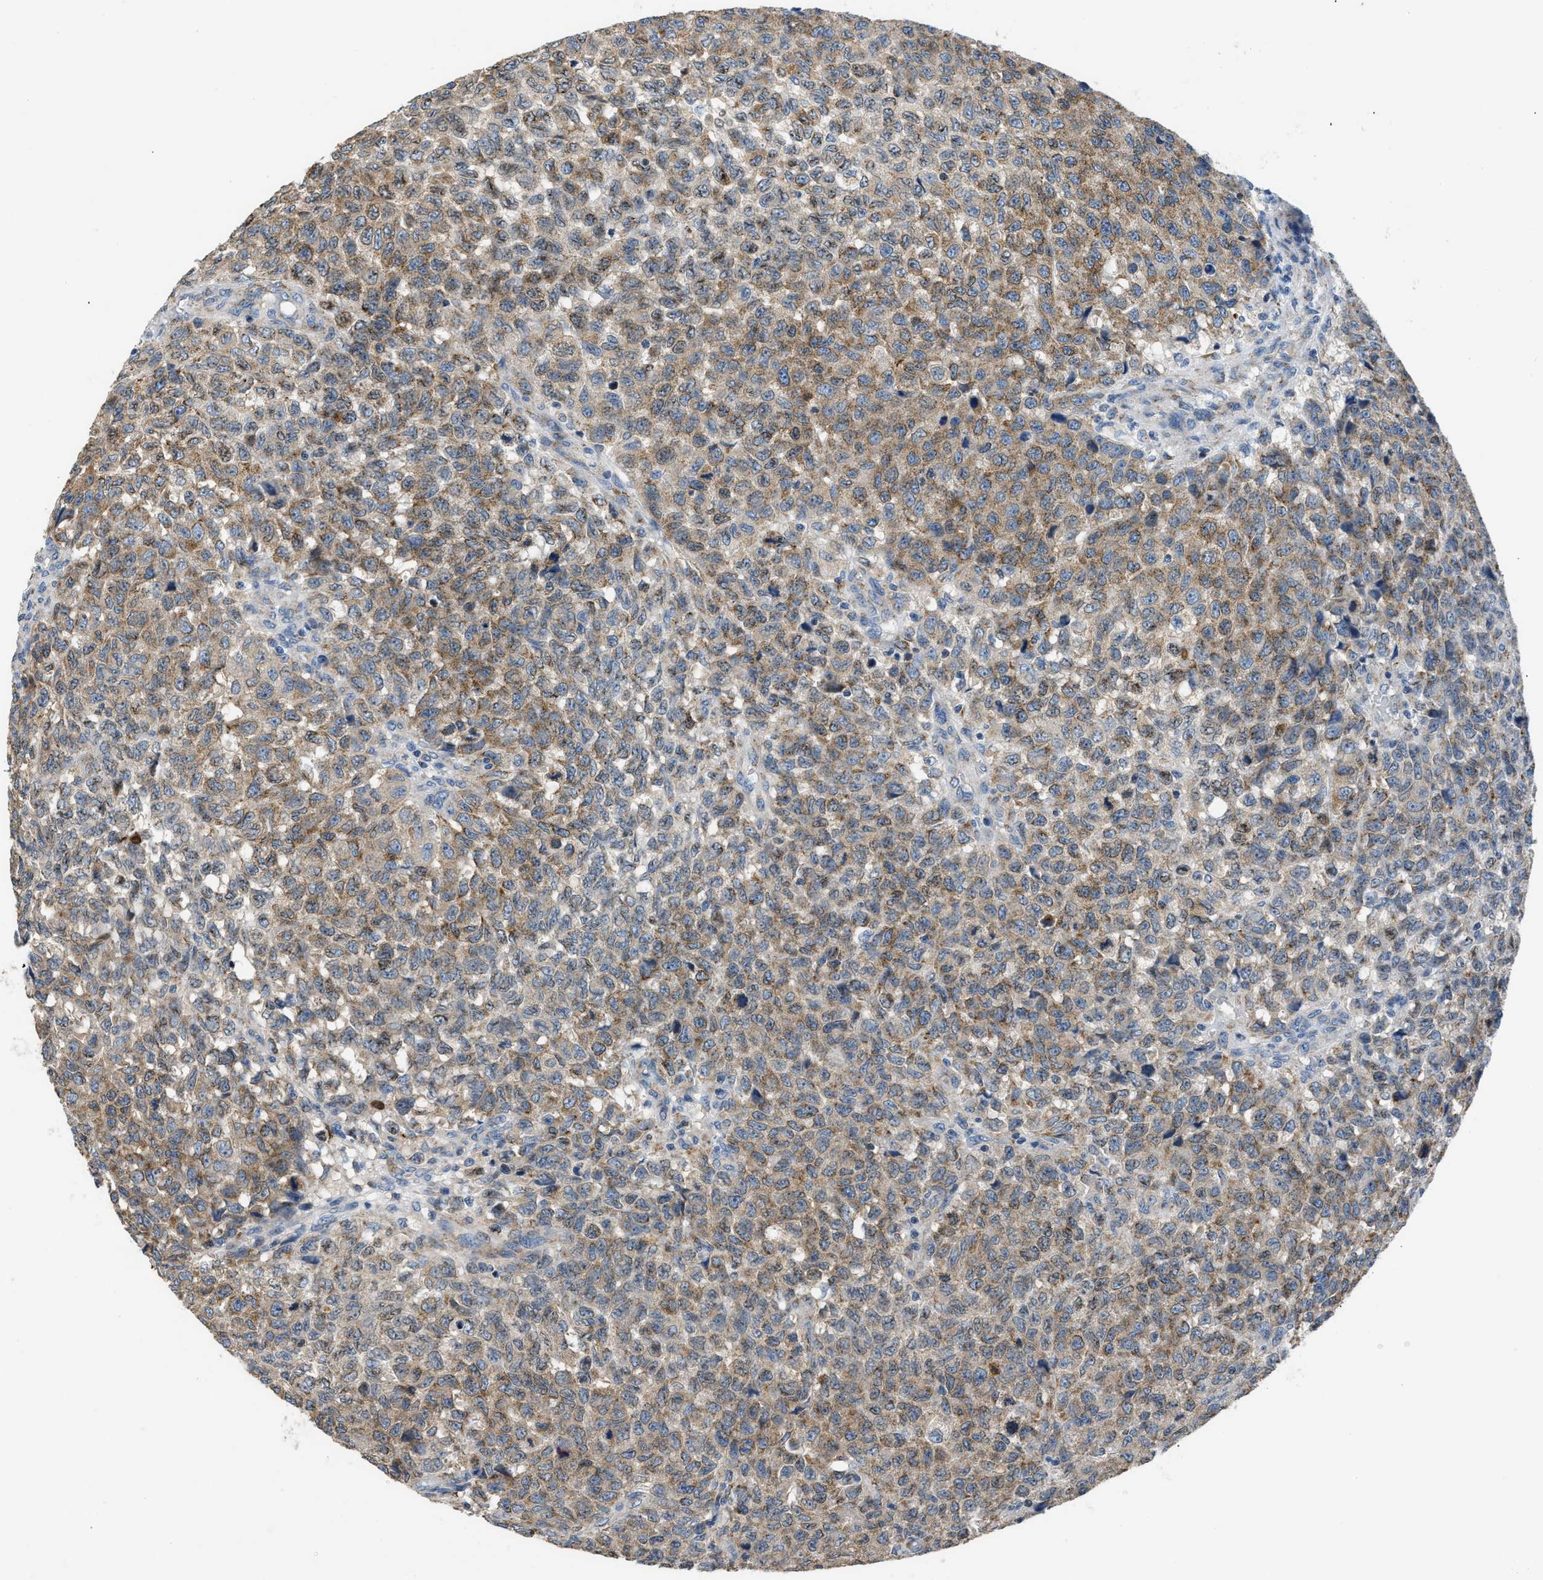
{"staining": {"intensity": "weak", "quantity": ">75%", "location": "cytoplasmic/membranous"}, "tissue": "testis cancer", "cell_type": "Tumor cells", "image_type": "cancer", "snomed": [{"axis": "morphology", "description": "Seminoma, NOS"}, {"axis": "topography", "description": "Testis"}], "caption": "A low amount of weak cytoplasmic/membranous positivity is seen in about >75% of tumor cells in testis cancer (seminoma) tissue.", "gene": "TOMM34", "patient": {"sex": "male", "age": 59}}